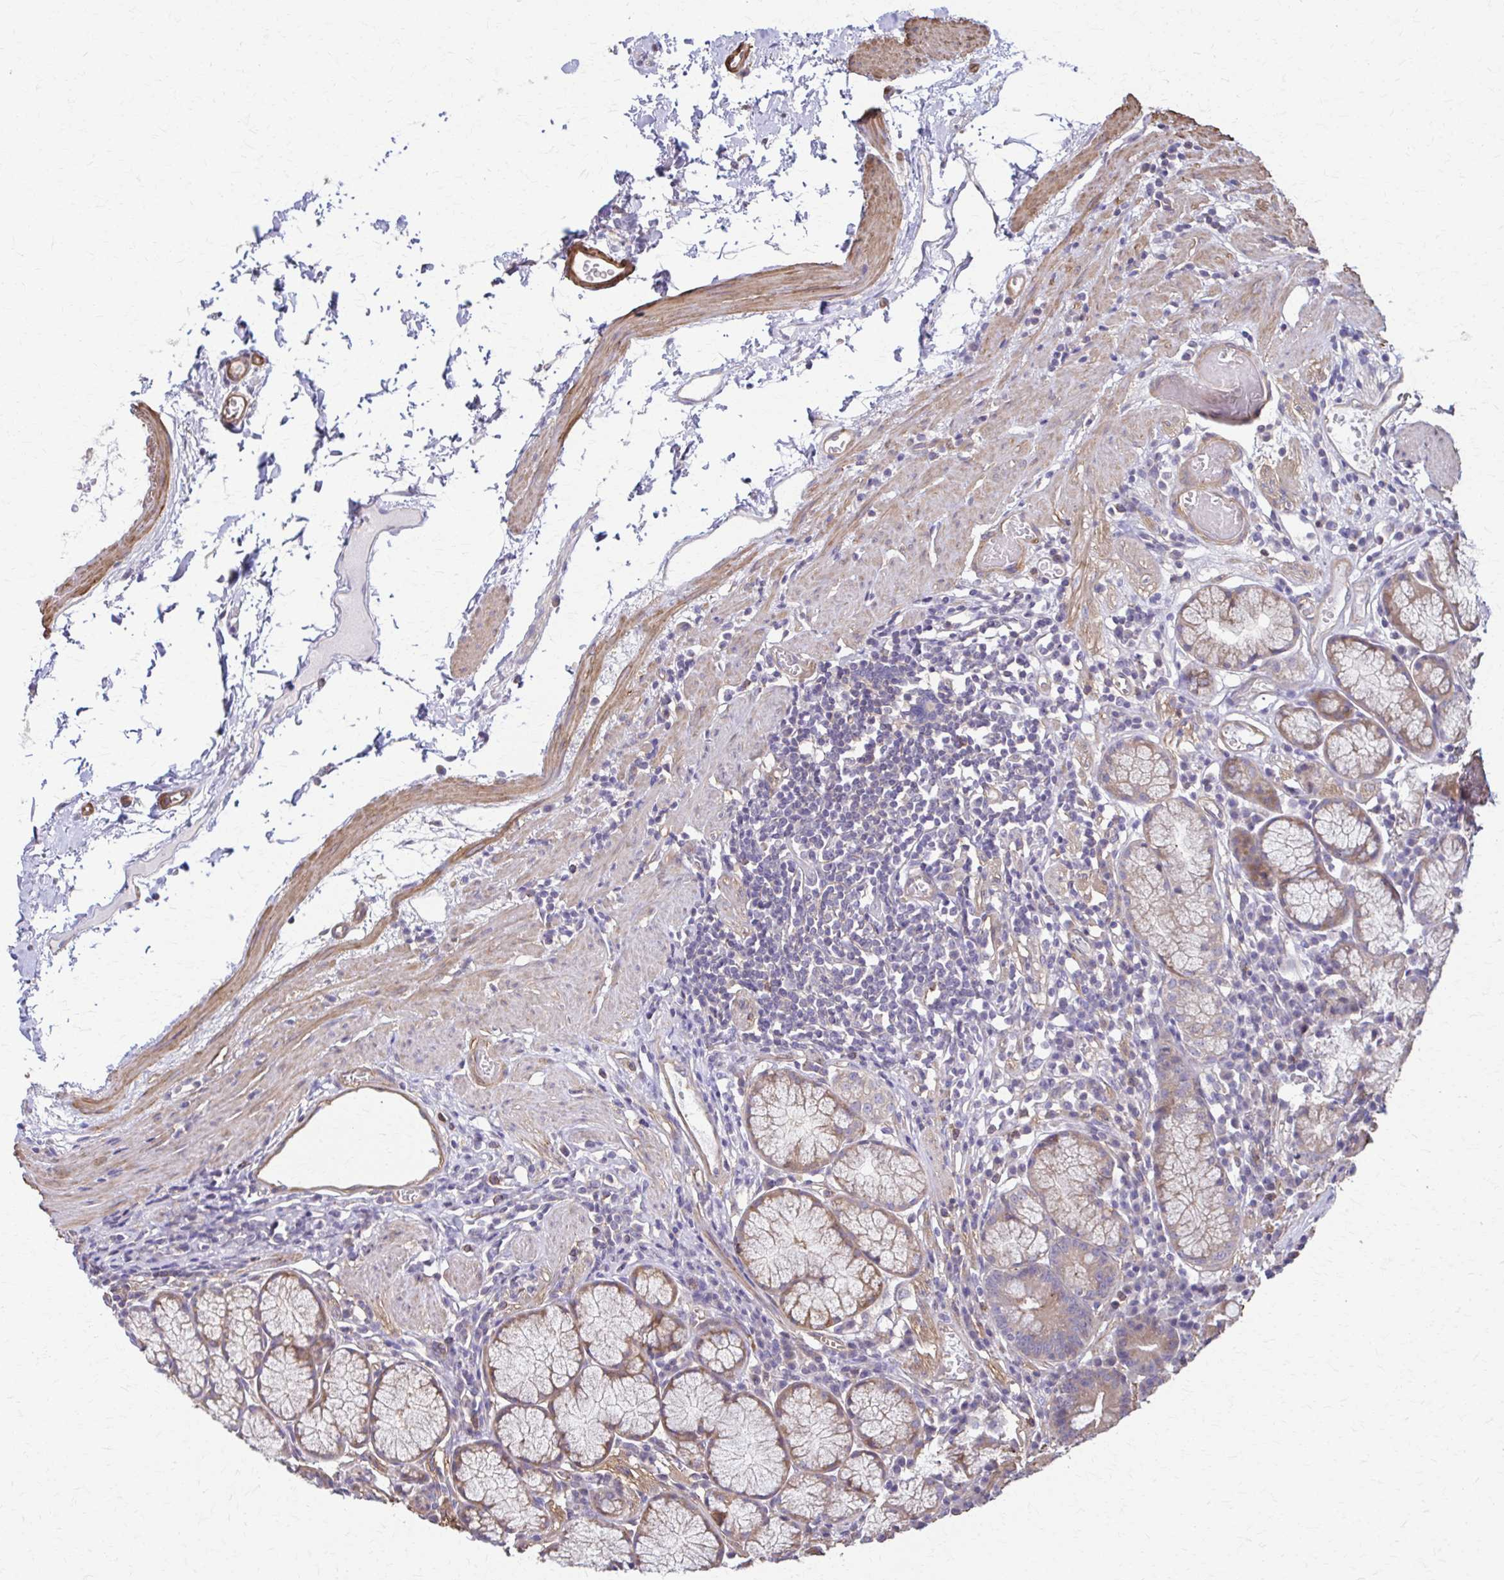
{"staining": {"intensity": "moderate", "quantity": "25%-75%", "location": "cytoplasmic/membranous"}, "tissue": "stomach", "cell_type": "Glandular cells", "image_type": "normal", "snomed": [{"axis": "morphology", "description": "Normal tissue, NOS"}, {"axis": "topography", "description": "Stomach"}], "caption": "Brown immunohistochemical staining in benign human stomach exhibits moderate cytoplasmic/membranous staining in approximately 25%-75% of glandular cells. (DAB (3,3'-diaminobenzidine) IHC with brightfield microscopy, high magnification).", "gene": "DSP", "patient": {"sex": "male", "age": 55}}